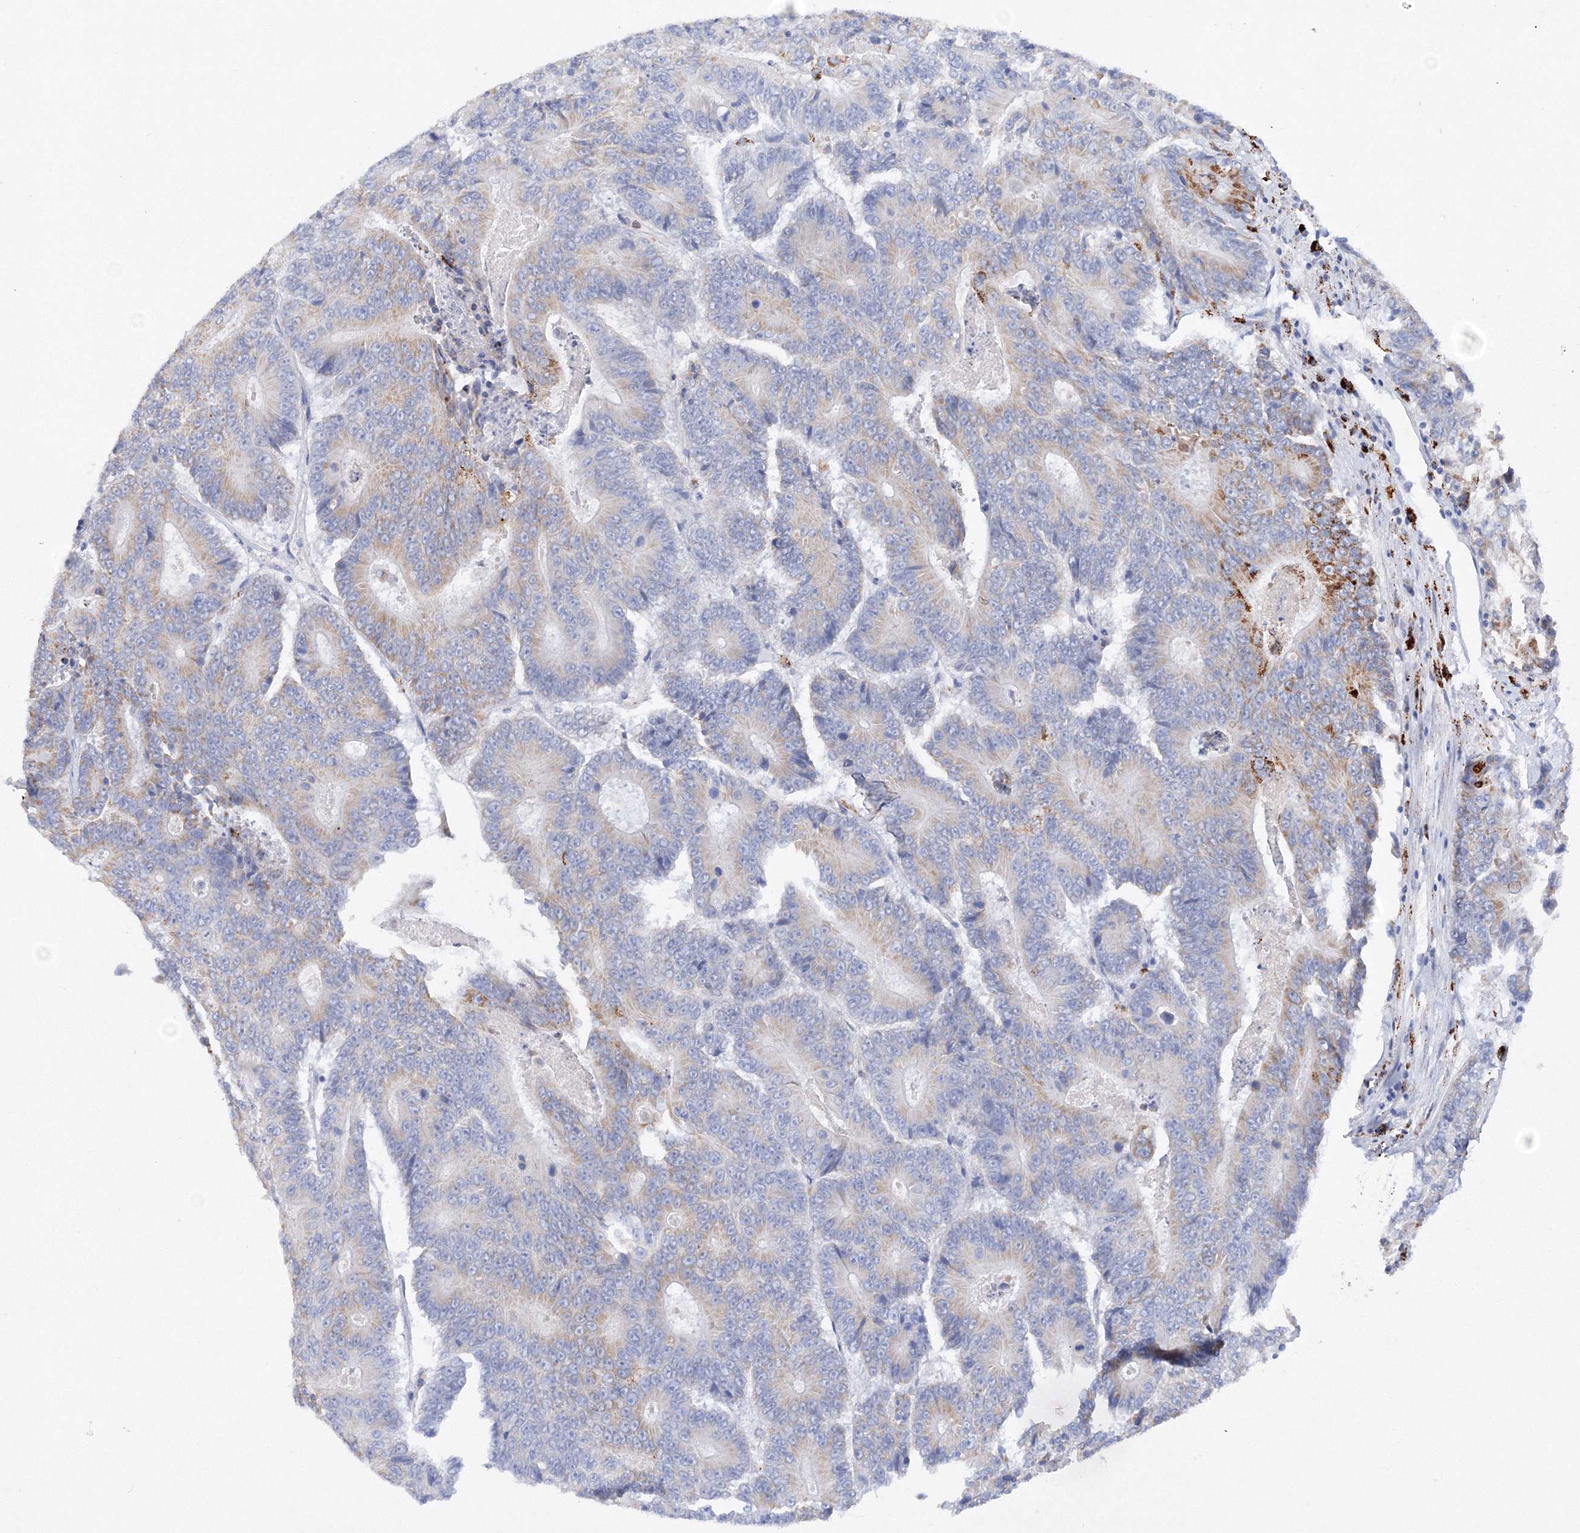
{"staining": {"intensity": "moderate", "quantity": "<25%", "location": "cytoplasmic/membranous"}, "tissue": "colorectal cancer", "cell_type": "Tumor cells", "image_type": "cancer", "snomed": [{"axis": "morphology", "description": "Adenocarcinoma, NOS"}, {"axis": "topography", "description": "Colon"}], "caption": "Human colorectal cancer stained with a protein marker exhibits moderate staining in tumor cells.", "gene": "MERTK", "patient": {"sex": "male", "age": 83}}